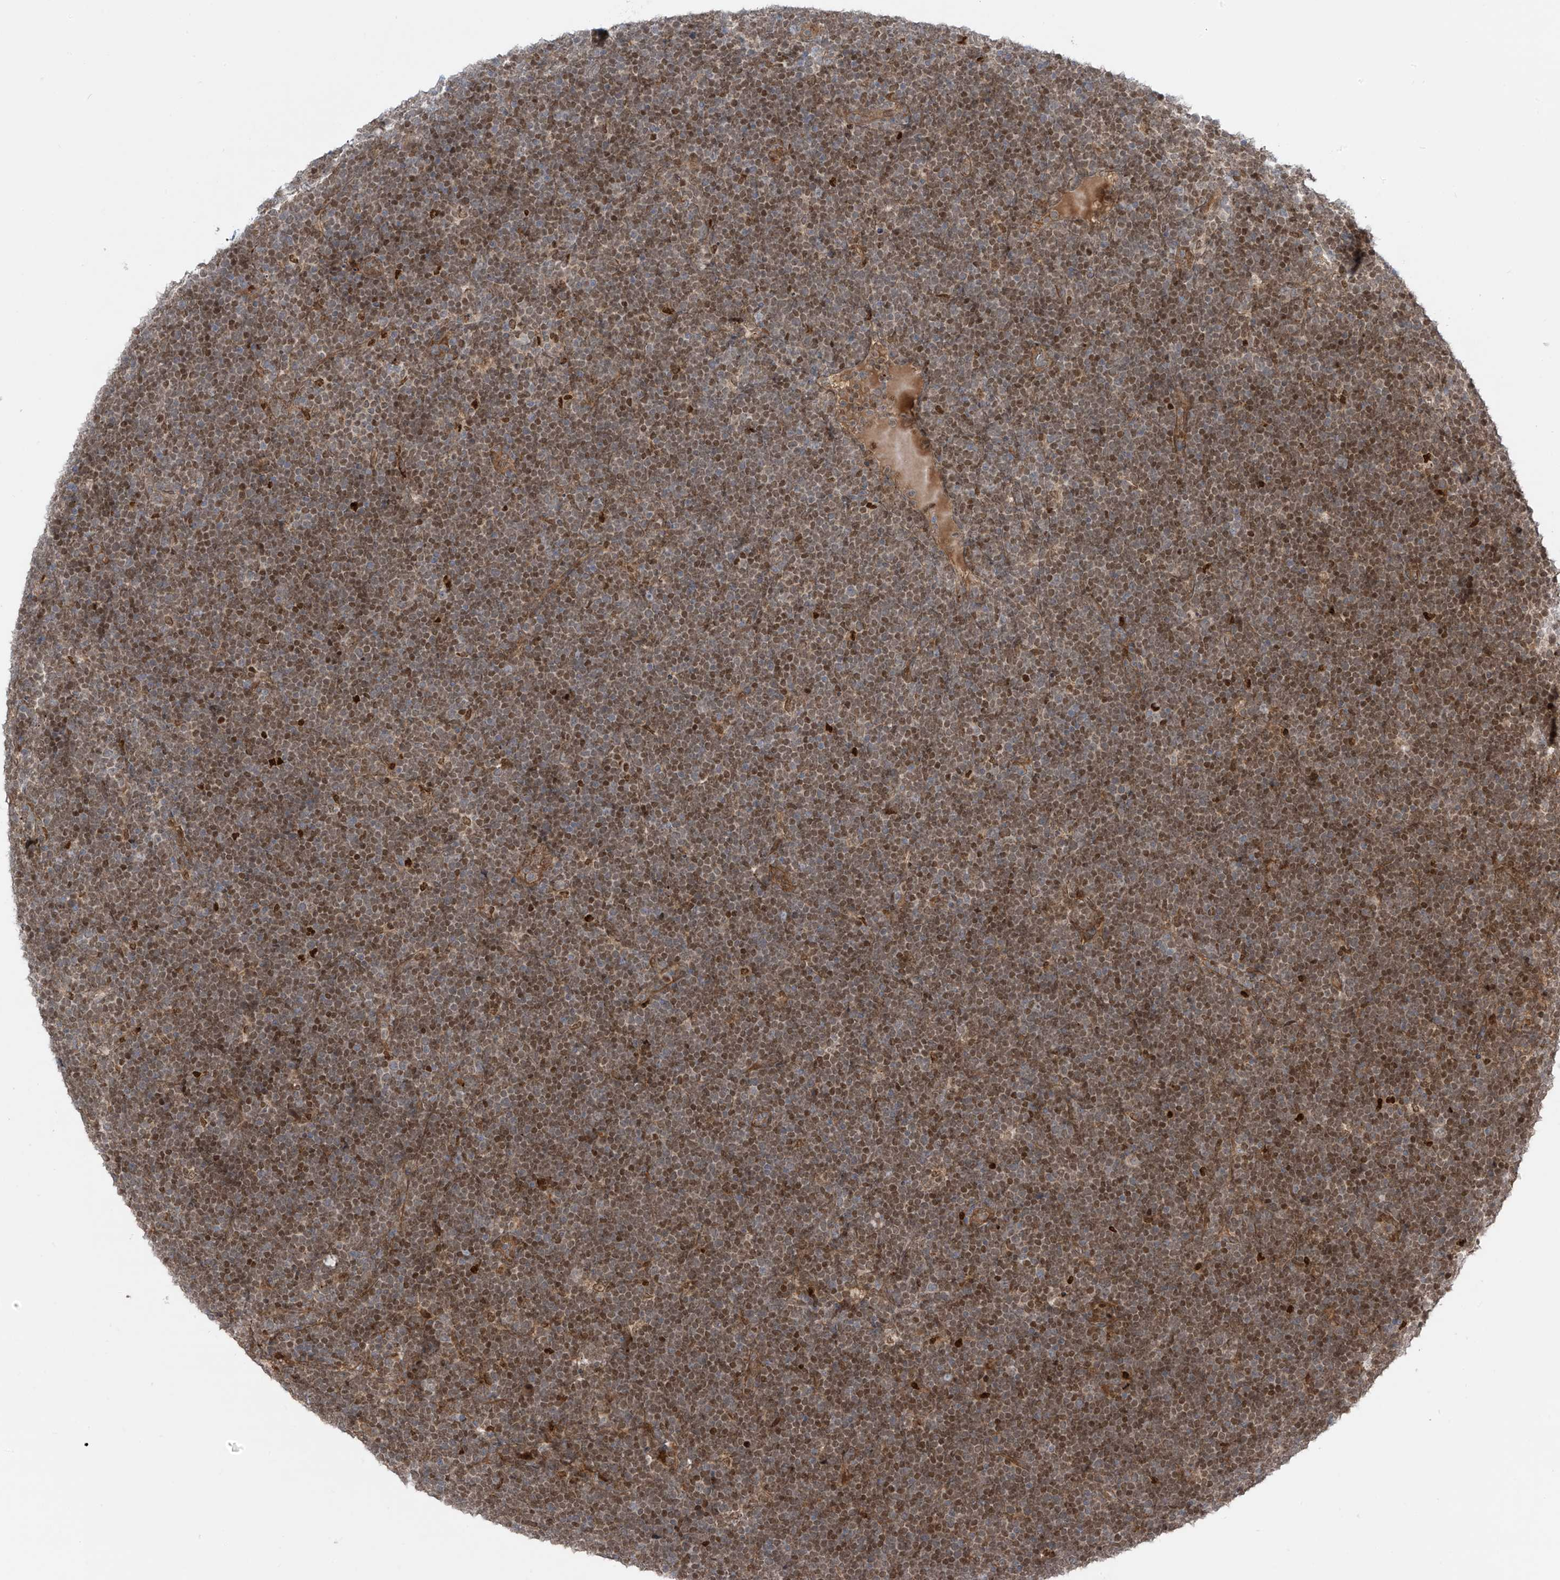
{"staining": {"intensity": "moderate", "quantity": ">75%", "location": "nuclear"}, "tissue": "lymphoma", "cell_type": "Tumor cells", "image_type": "cancer", "snomed": [{"axis": "morphology", "description": "Malignant lymphoma, non-Hodgkin's type, High grade"}, {"axis": "topography", "description": "Lymph node"}], "caption": "Protein staining by immunohistochemistry (IHC) reveals moderate nuclear expression in about >75% of tumor cells in high-grade malignant lymphoma, non-Hodgkin's type. The staining was performed using DAB (3,3'-diaminobenzidine), with brown indicating positive protein expression. Nuclei are stained blue with hematoxylin.", "gene": "ATAD2B", "patient": {"sex": "male", "age": 13}}